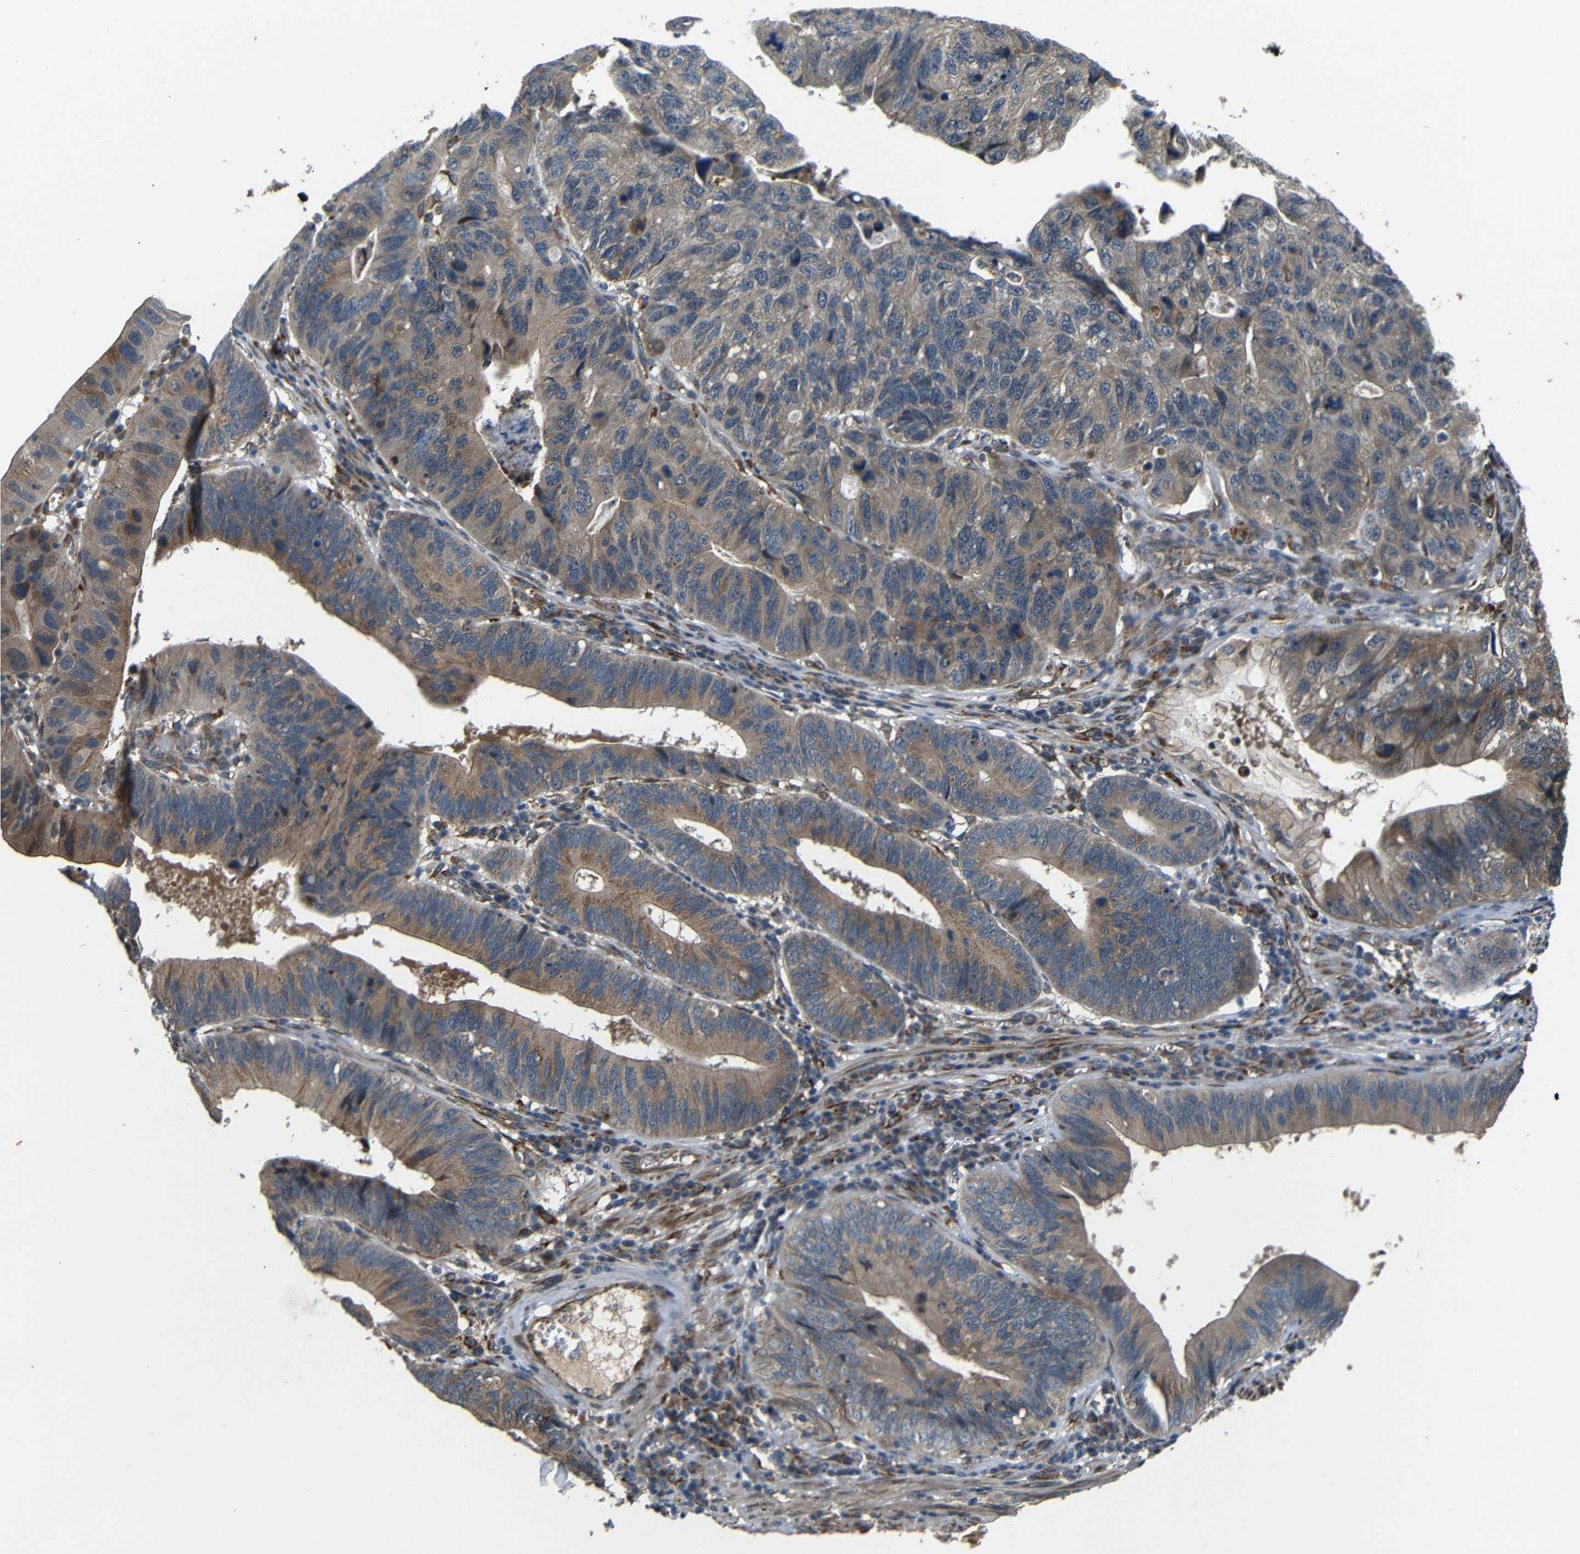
{"staining": {"intensity": "moderate", "quantity": ">75%", "location": "cytoplasmic/membranous"}, "tissue": "stomach cancer", "cell_type": "Tumor cells", "image_type": "cancer", "snomed": [{"axis": "morphology", "description": "Adenocarcinoma, NOS"}, {"axis": "topography", "description": "Stomach"}], "caption": "This photomicrograph demonstrates stomach cancer (adenocarcinoma) stained with immunohistochemistry (IHC) to label a protein in brown. The cytoplasmic/membranous of tumor cells show moderate positivity for the protein. Nuclei are counter-stained blue.", "gene": "ATP7A", "patient": {"sex": "male", "age": 59}}